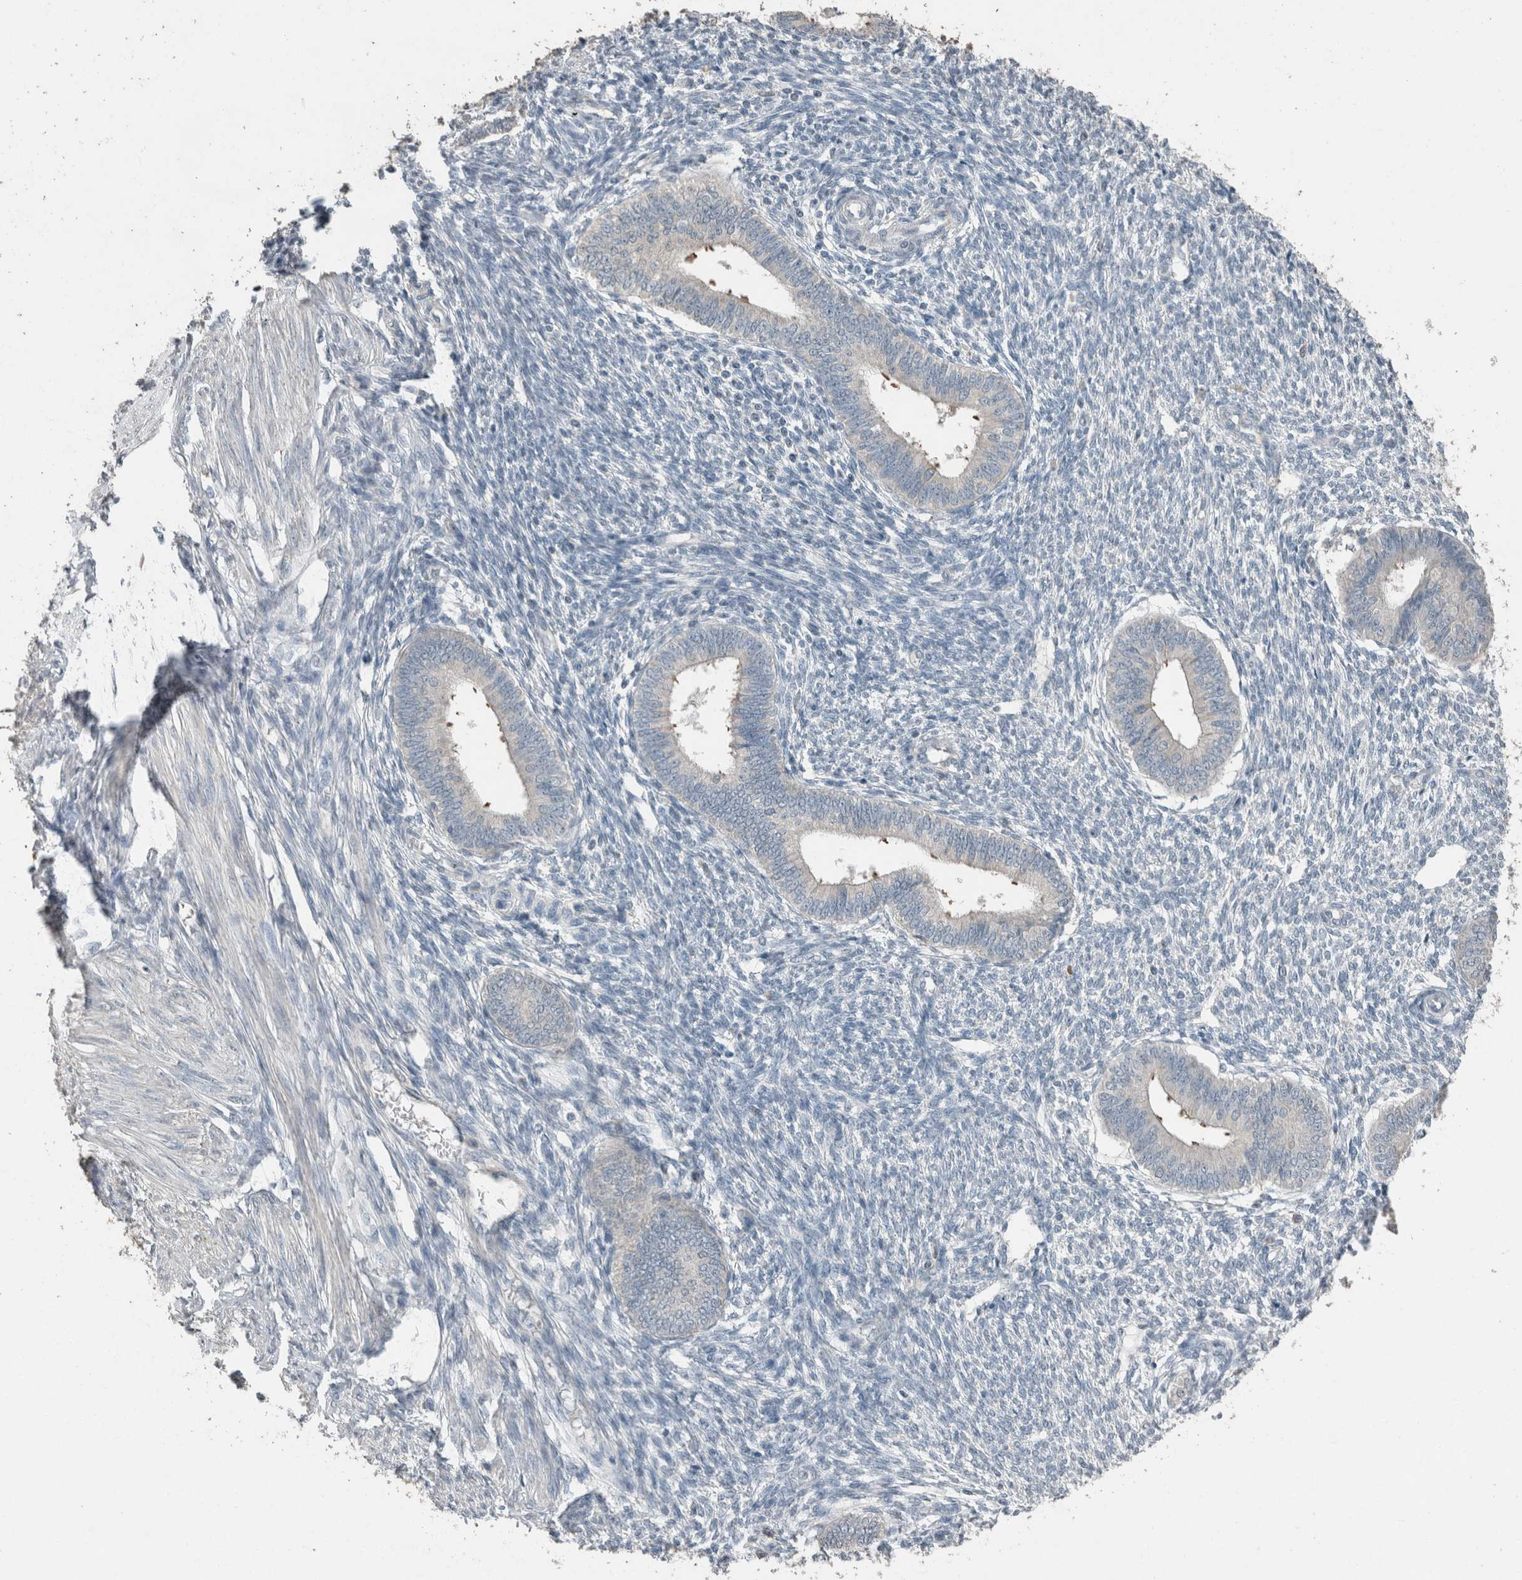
{"staining": {"intensity": "negative", "quantity": "none", "location": "none"}, "tissue": "endometrium", "cell_type": "Cells in endometrial stroma", "image_type": "normal", "snomed": [{"axis": "morphology", "description": "Normal tissue, NOS"}, {"axis": "topography", "description": "Endometrium"}], "caption": "Cells in endometrial stroma are negative for protein expression in benign human endometrium. (DAB (3,3'-diaminobenzidine) immunohistochemistry visualized using brightfield microscopy, high magnification).", "gene": "ACVR2B", "patient": {"sex": "female", "age": 46}}